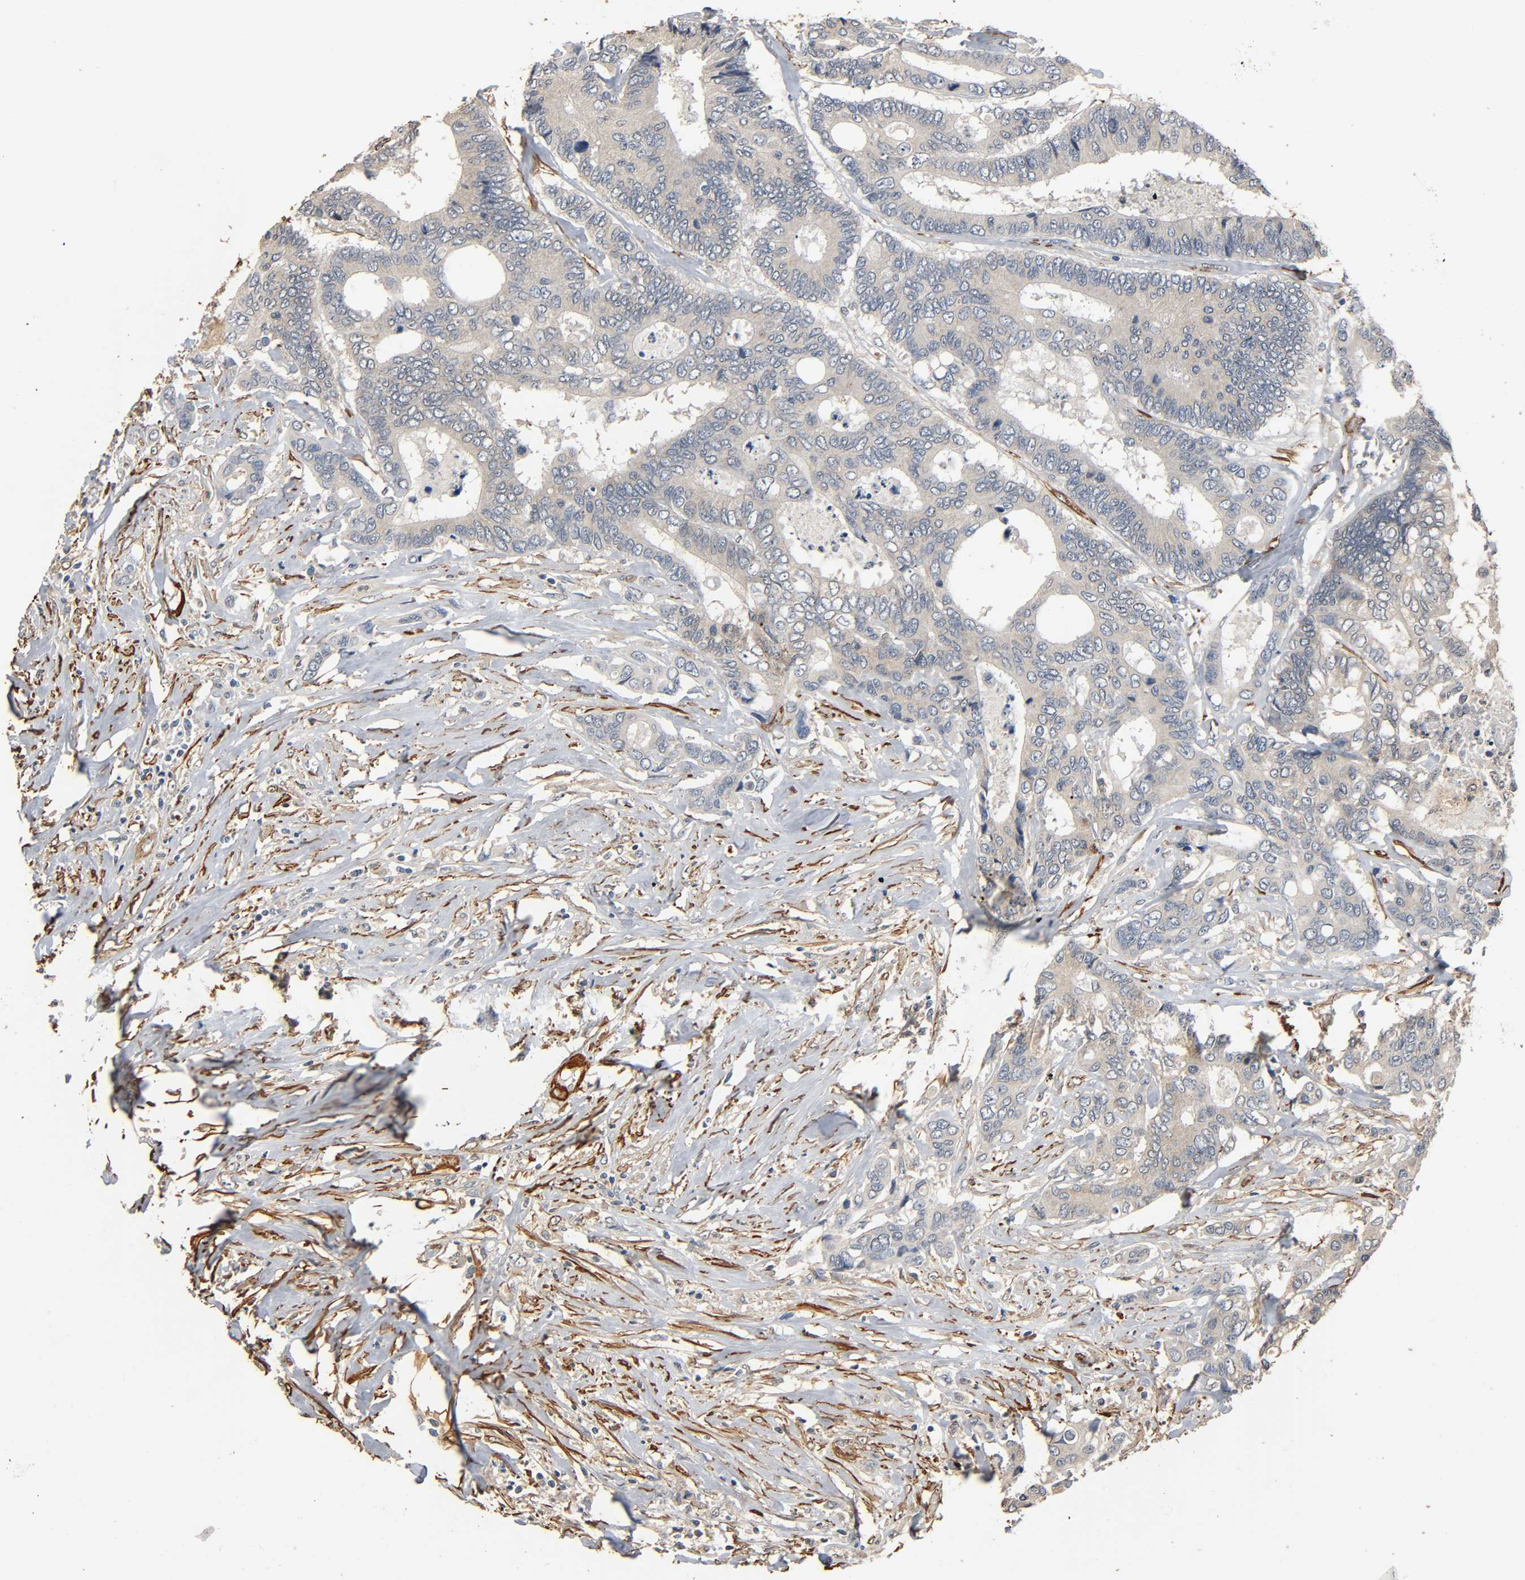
{"staining": {"intensity": "weak", "quantity": ">75%", "location": "cytoplasmic/membranous"}, "tissue": "colorectal cancer", "cell_type": "Tumor cells", "image_type": "cancer", "snomed": [{"axis": "morphology", "description": "Adenocarcinoma, NOS"}, {"axis": "topography", "description": "Rectum"}], "caption": "Colorectal cancer was stained to show a protein in brown. There is low levels of weak cytoplasmic/membranous positivity in about >75% of tumor cells.", "gene": "GSTA3", "patient": {"sex": "male", "age": 55}}